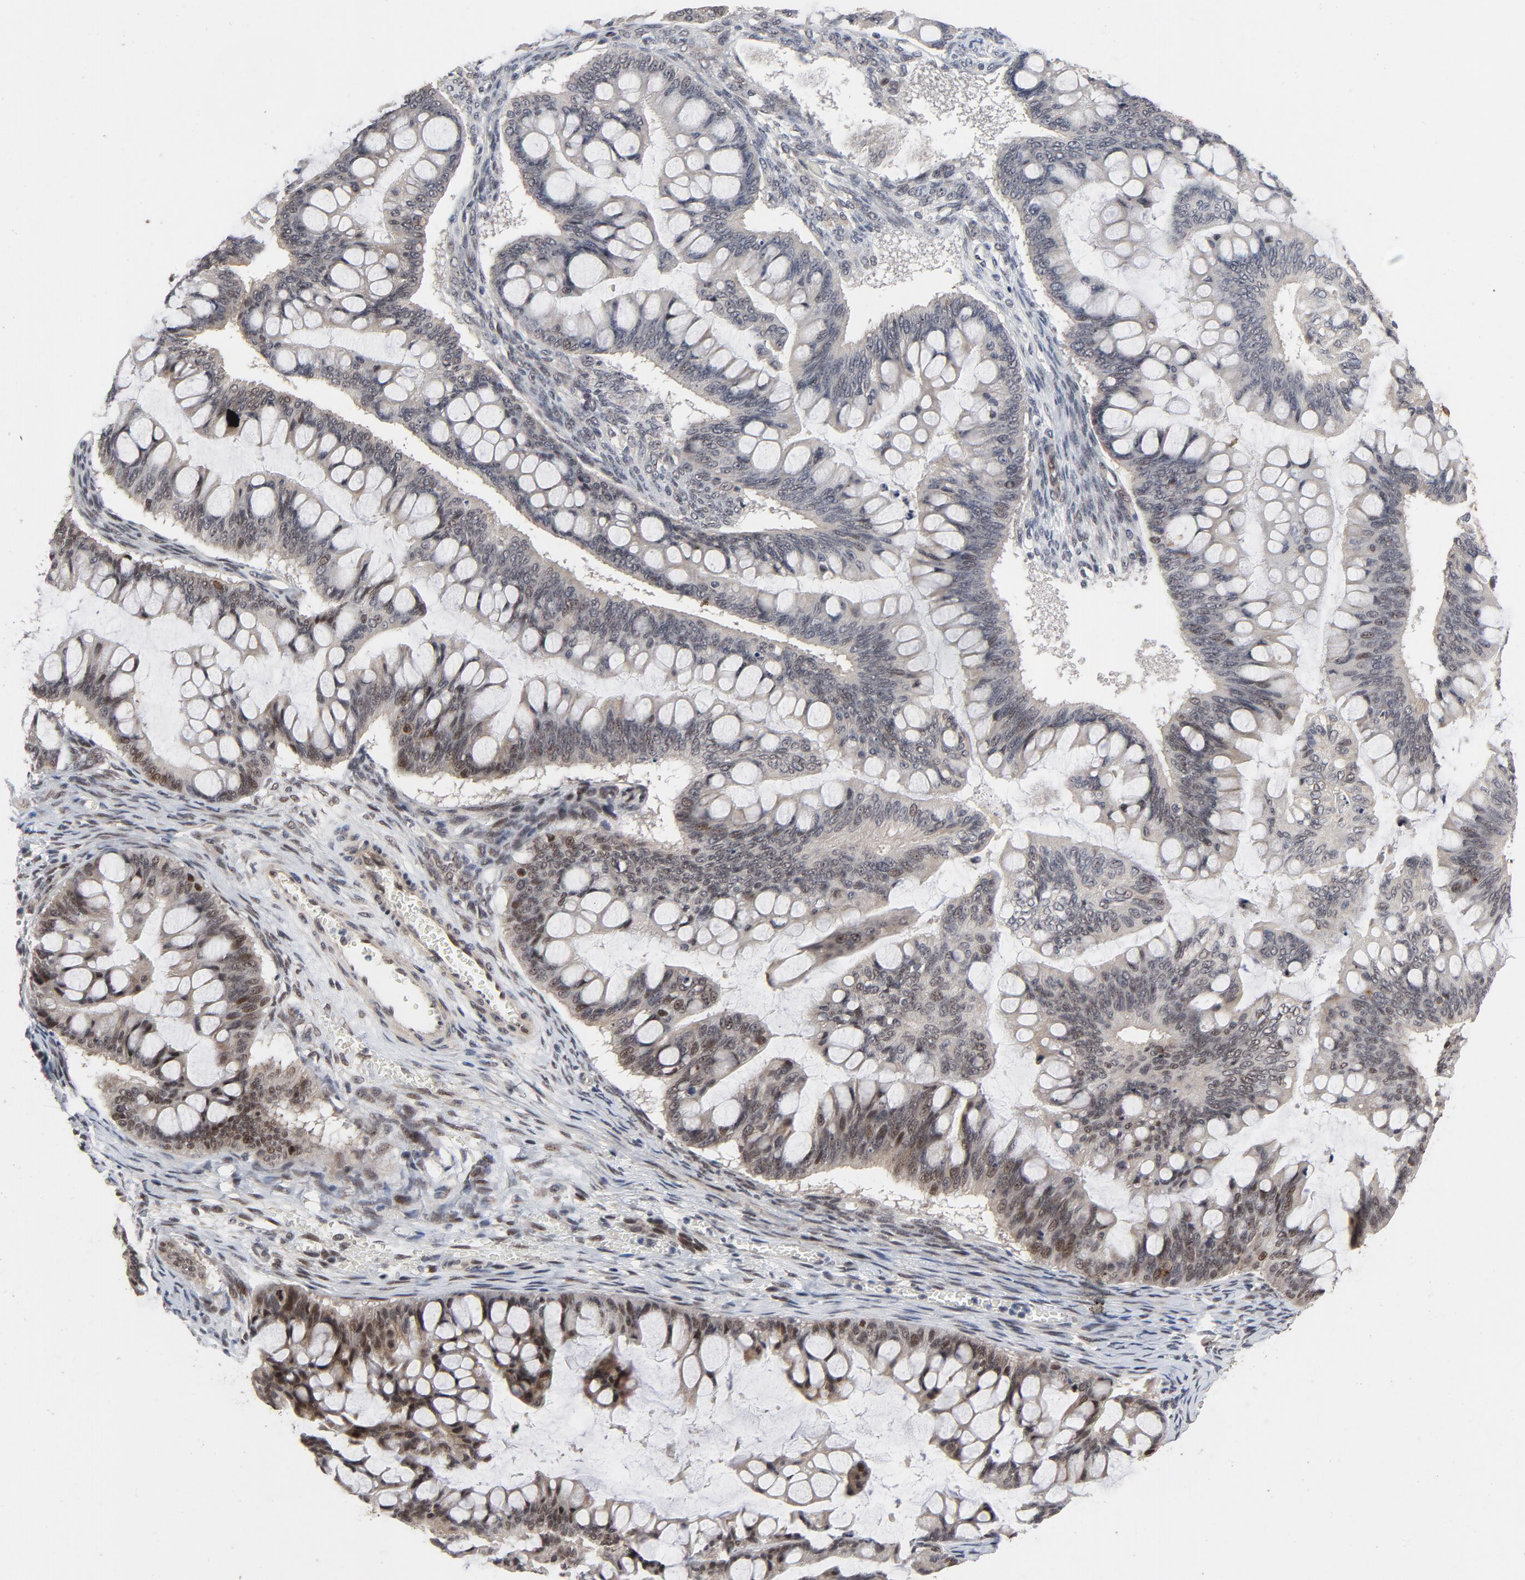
{"staining": {"intensity": "moderate", "quantity": "<25%", "location": "nuclear"}, "tissue": "ovarian cancer", "cell_type": "Tumor cells", "image_type": "cancer", "snomed": [{"axis": "morphology", "description": "Cystadenocarcinoma, mucinous, NOS"}, {"axis": "topography", "description": "Ovary"}], "caption": "Mucinous cystadenocarcinoma (ovarian) stained with IHC demonstrates moderate nuclear expression in approximately <25% of tumor cells.", "gene": "ZKSCAN8", "patient": {"sex": "female", "age": 73}}